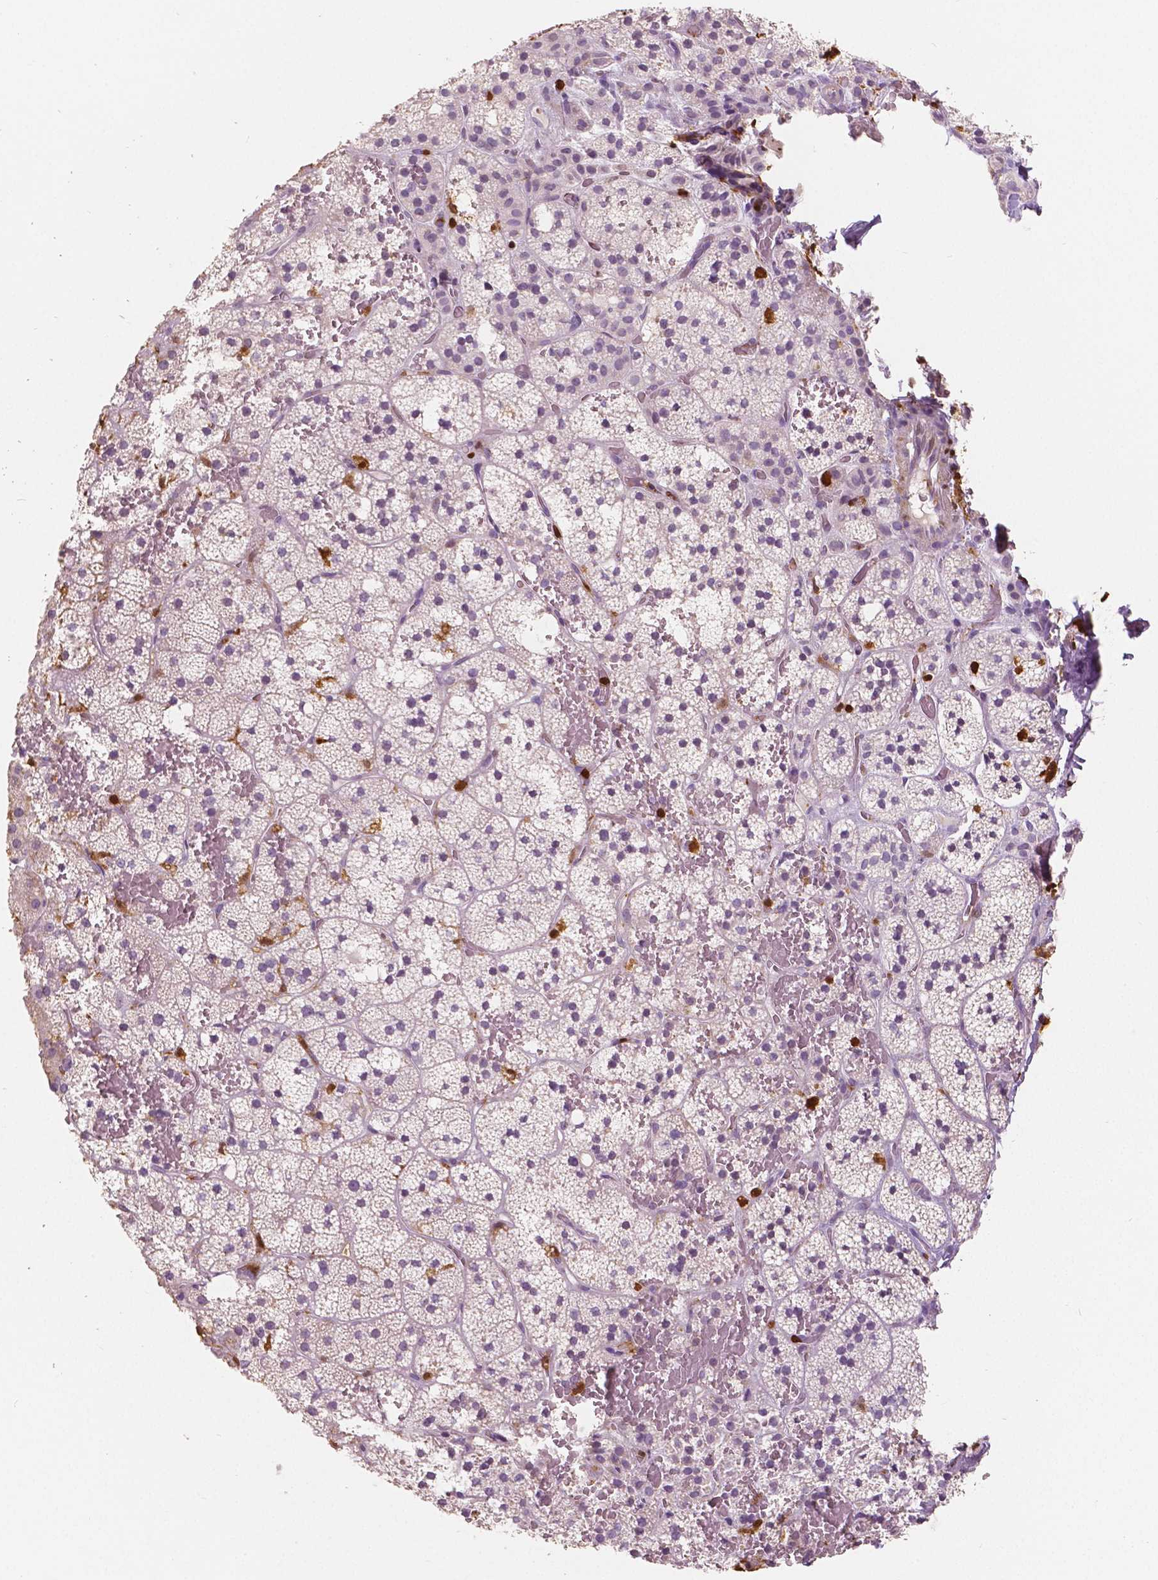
{"staining": {"intensity": "negative", "quantity": "none", "location": "none"}, "tissue": "adrenal gland", "cell_type": "Glandular cells", "image_type": "normal", "snomed": [{"axis": "morphology", "description": "Normal tissue, NOS"}, {"axis": "topography", "description": "Adrenal gland"}], "caption": "Image shows no significant protein expression in glandular cells of unremarkable adrenal gland. (IHC, brightfield microscopy, high magnification).", "gene": "S100A4", "patient": {"sex": "male", "age": 53}}